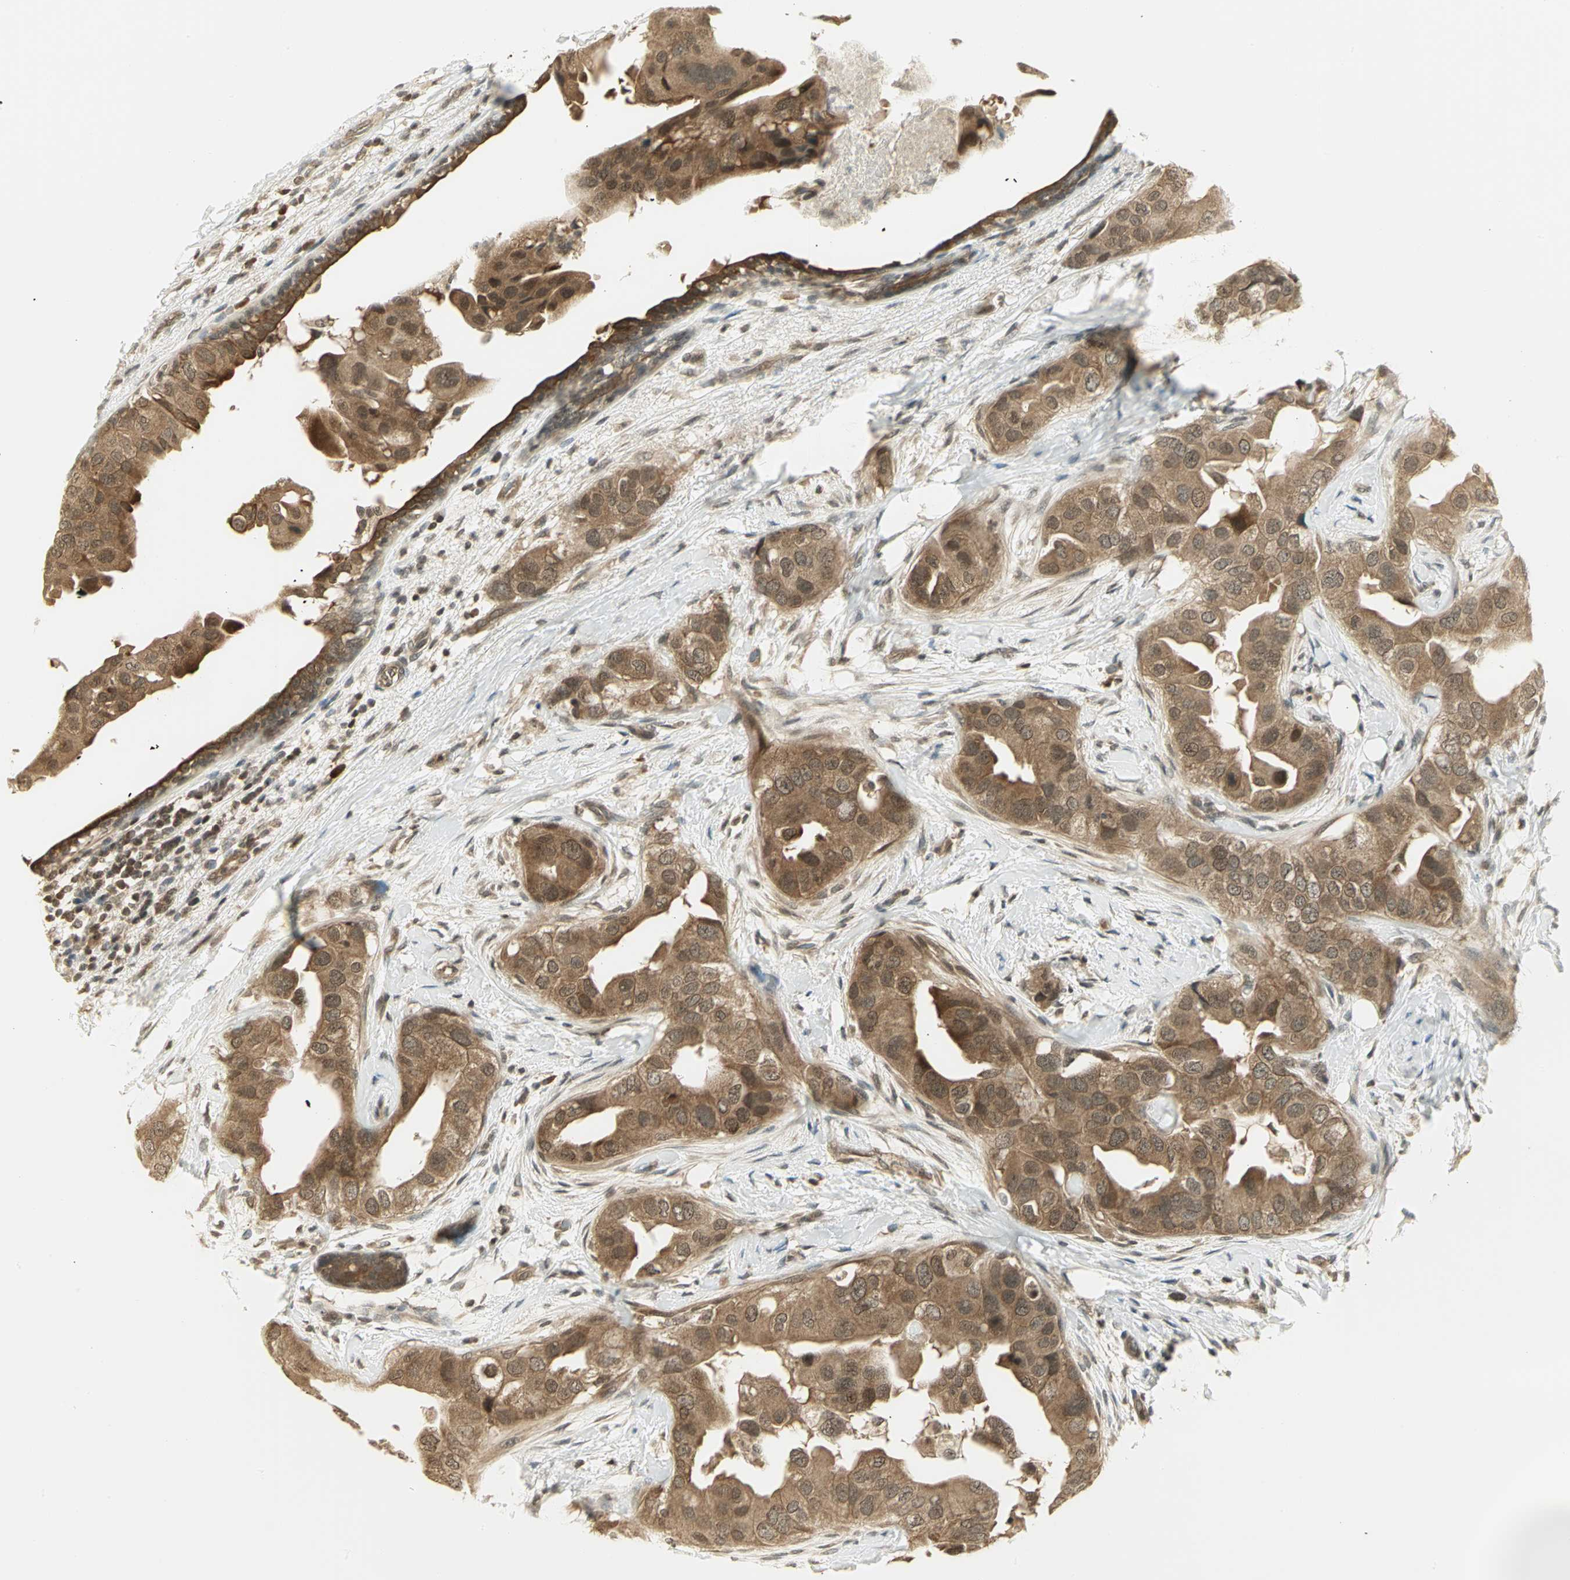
{"staining": {"intensity": "moderate", "quantity": ">75%", "location": "cytoplasmic/membranous"}, "tissue": "breast cancer", "cell_type": "Tumor cells", "image_type": "cancer", "snomed": [{"axis": "morphology", "description": "Duct carcinoma"}, {"axis": "topography", "description": "Breast"}], "caption": "Immunohistochemical staining of human breast cancer exhibits moderate cytoplasmic/membranous protein staining in about >75% of tumor cells. (IHC, brightfield microscopy, high magnification).", "gene": "CDC34", "patient": {"sex": "female", "age": 40}}